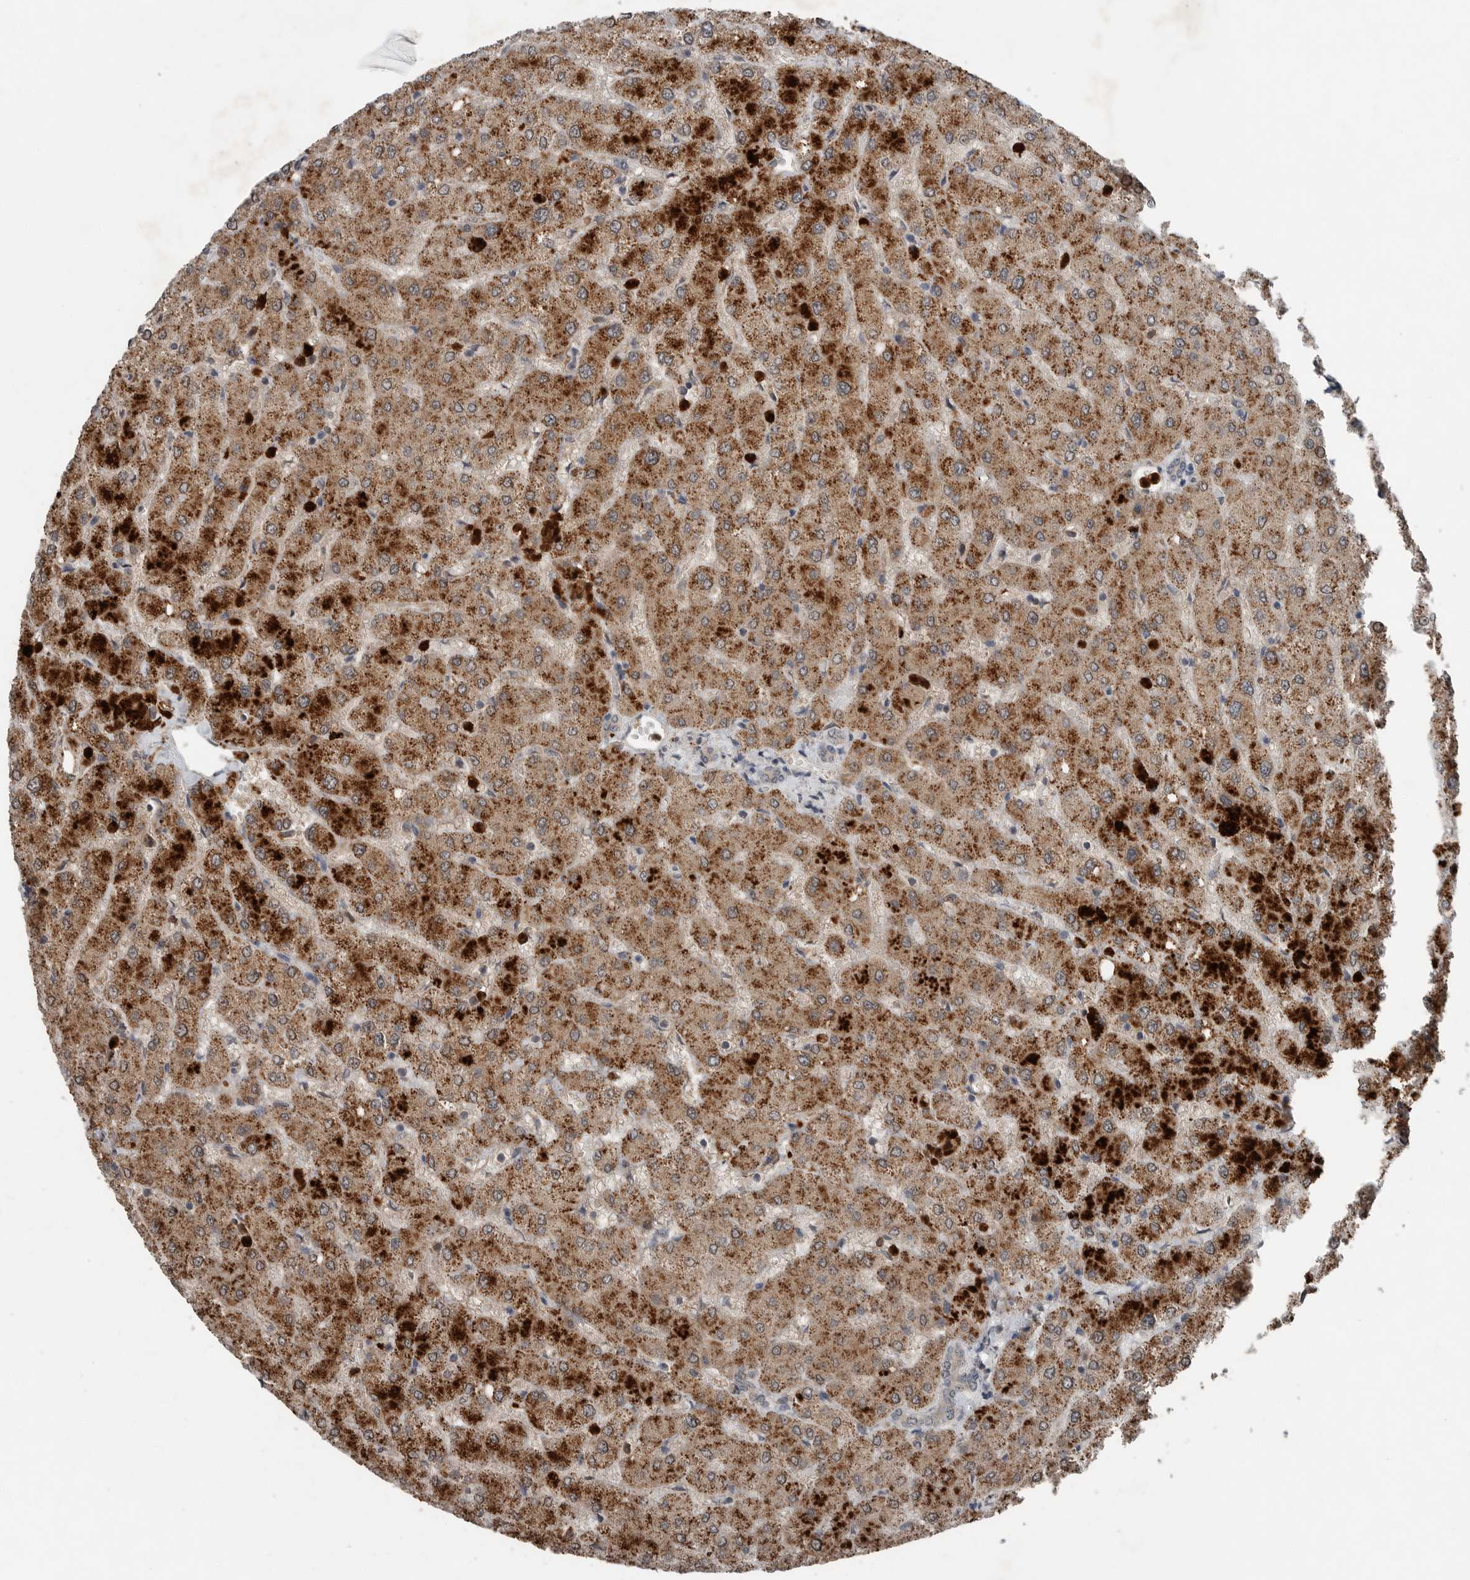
{"staining": {"intensity": "negative", "quantity": "none", "location": "none"}, "tissue": "liver", "cell_type": "Cholangiocytes", "image_type": "normal", "snomed": [{"axis": "morphology", "description": "Normal tissue, NOS"}, {"axis": "topography", "description": "Liver"}], "caption": "This is an IHC histopathology image of benign liver. There is no positivity in cholangiocytes.", "gene": "SCP2", "patient": {"sex": "female", "age": 54}}